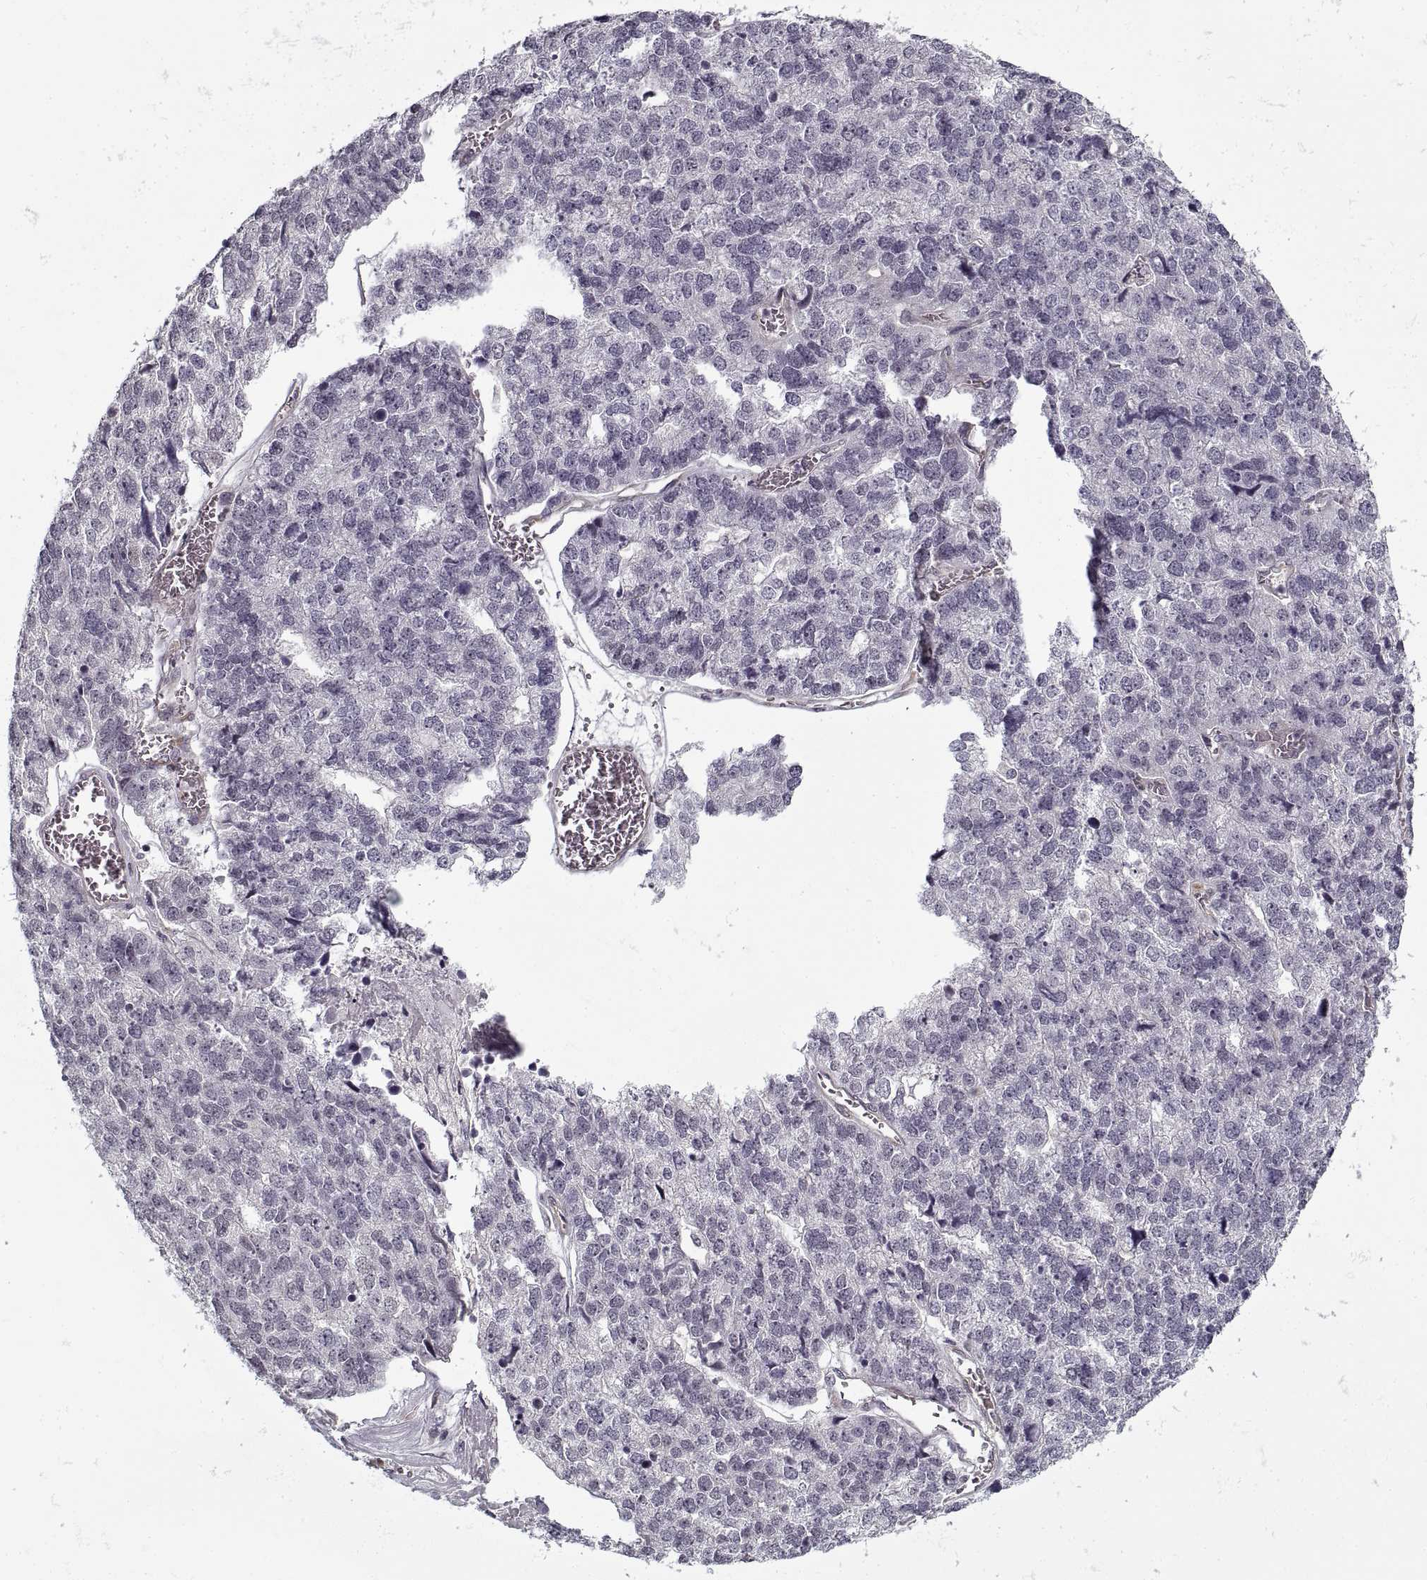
{"staining": {"intensity": "negative", "quantity": "none", "location": "none"}, "tissue": "stomach cancer", "cell_type": "Tumor cells", "image_type": "cancer", "snomed": [{"axis": "morphology", "description": "Adenocarcinoma, NOS"}, {"axis": "topography", "description": "Stomach"}], "caption": "Stomach adenocarcinoma was stained to show a protein in brown. There is no significant positivity in tumor cells.", "gene": "LAMB2", "patient": {"sex": "male", "age": 69}}